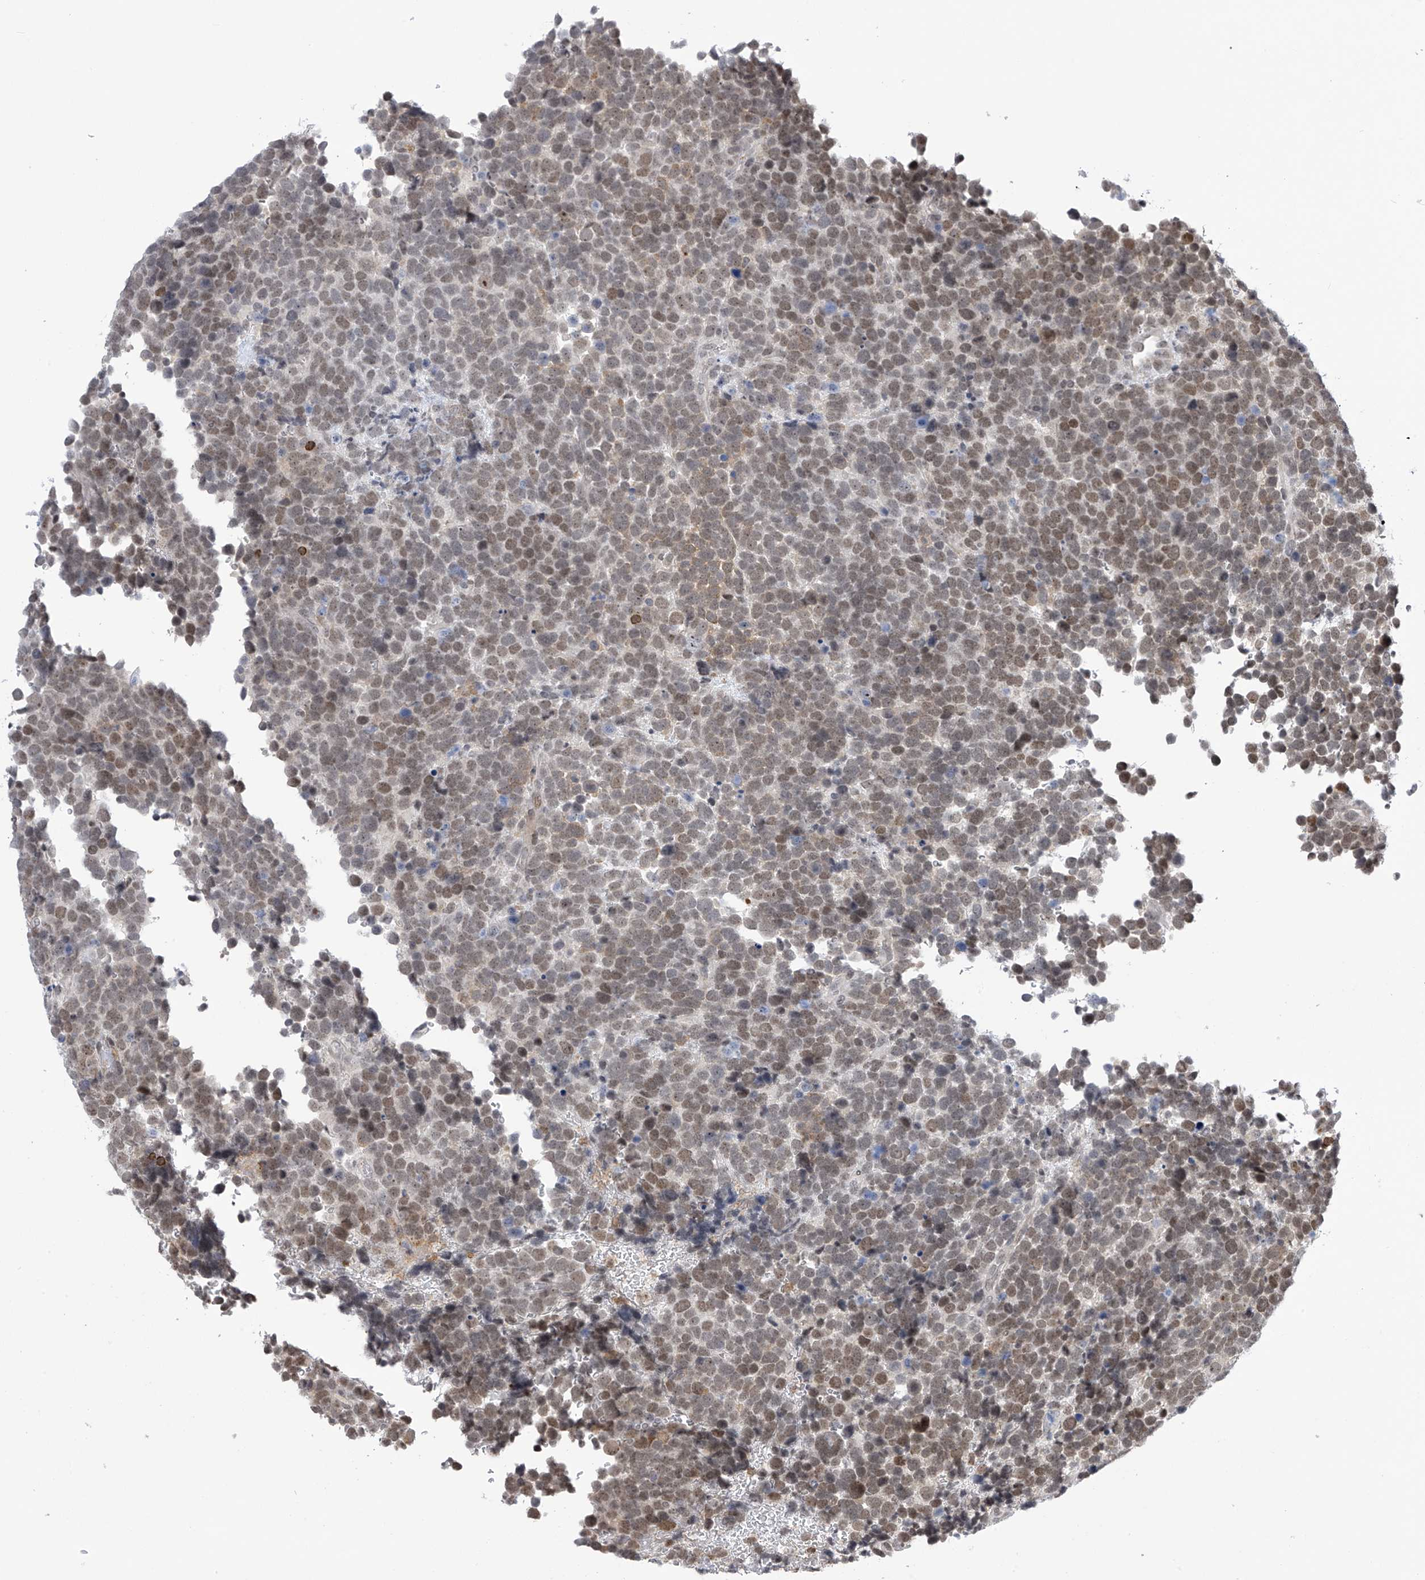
{"staining": {"intensity": "moderate", "quantity": "25%-75%", "location": "nuclear"}, "tissue": "urothelial cancer", "cell_type": "Tumor cells", "image_type": "cancer", "snomed": [{"axis": "morphology", "description": "Urothelial carcinoma, High grade"}, {"axis": "topography", "description": "Urinary bladder"}], "caption": "Immunohistochemistry (IHC) image of neoplastic tissue: urothelial carcinoma (high-grade) stained using immunohistochemistry (IHC) demonstrates medium levels of moderate protein expression localized specifically in the nuclear of tumor cells, appearing as a nuclear brown color.", "gene": "MSL3", "patient": {"sex": "female", "age": 82}}